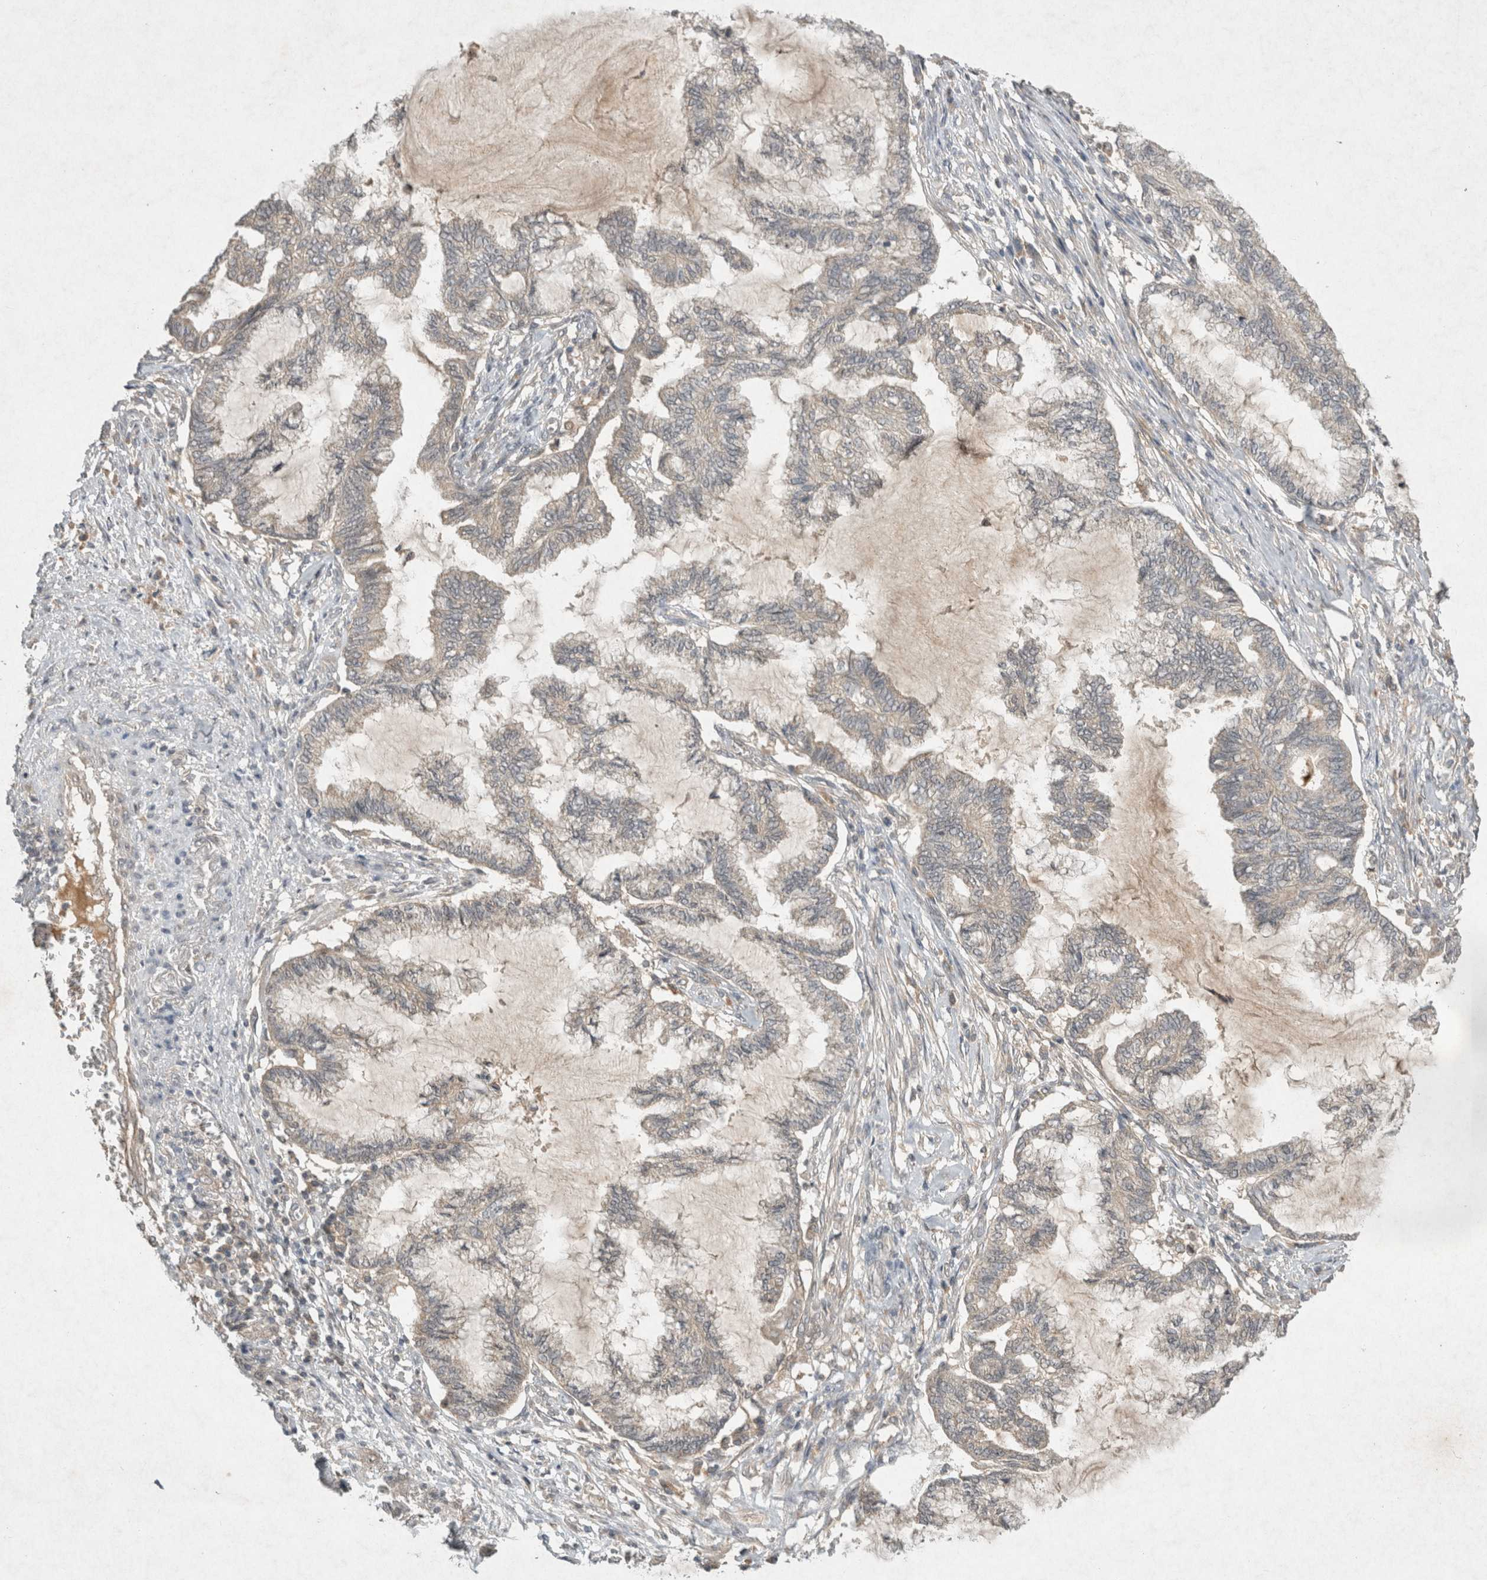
{"staining": {"intensity": "weak", "quantity": "25%-75%", "location": "cytoplasmic/membranous"}, "tissue": "endometrial cancer", "cell_type": "Tumor cells", "image_type": "cancer", "snomed": [{"axis": "morphology", "description": "Adenocarcinoma, NOS"}, {"axis": "topography", "description": "Endometrium"}], "caption": "Weak cytoplasmic/membranous staining for a protein is identified in about 25%-75% of tumor cells of endometrial adenocarcinoma using immunohistochemistry.", "gene": "LOXL2", "patient": {"sex": "female", "age": 86}}